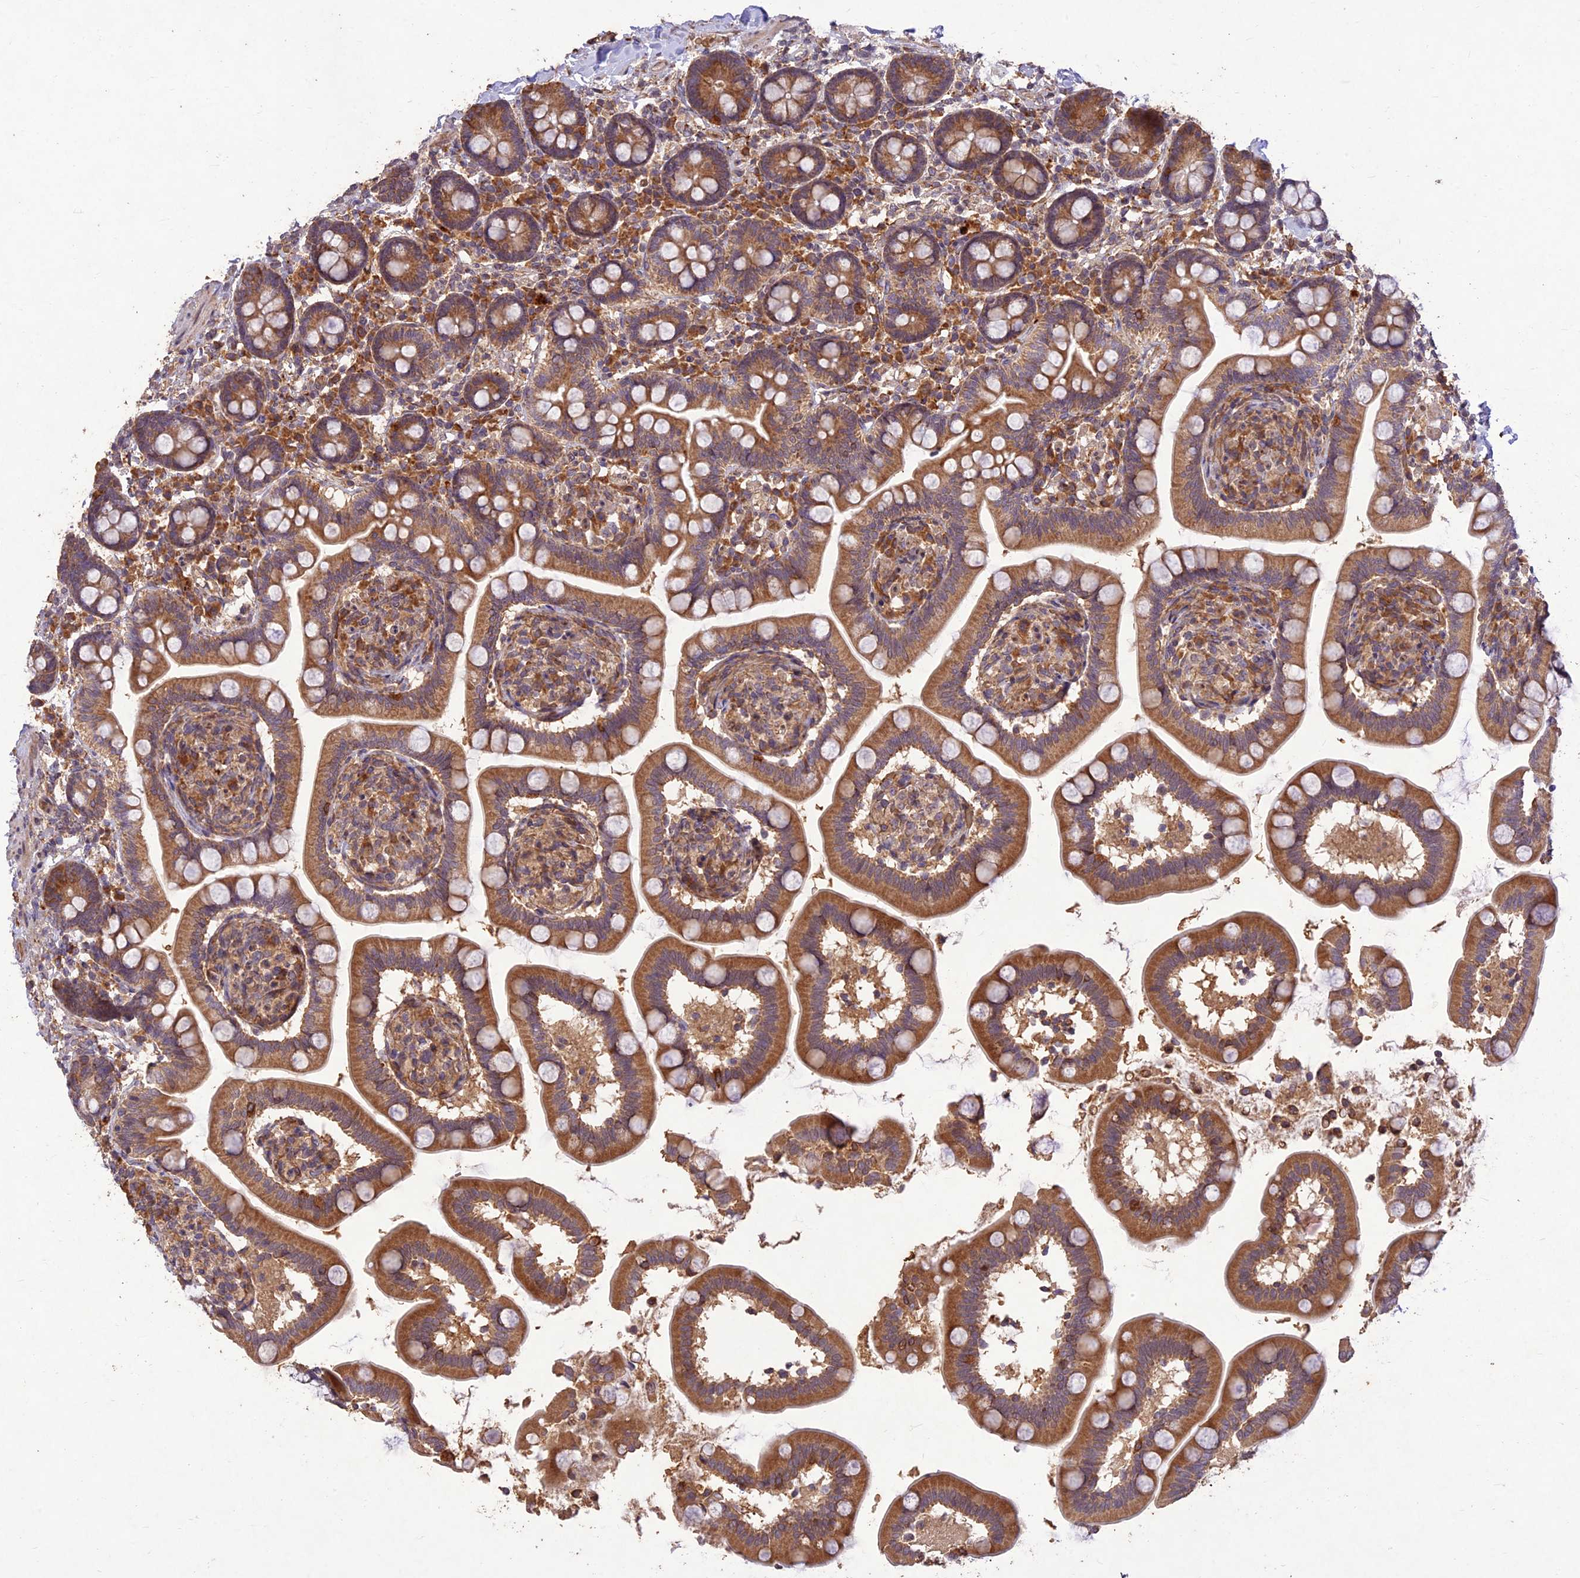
{"staining": {"intensity": "moderate", "quantity": ">75%", "location": "cytoplasmic/membranous"}, "tissue": "small intestine", "cell_type": "Glandular cells", "image_type": "normal", "snomed": [{"axis": "morphology", "description": "Normal tissue, NOS"}, {"axis": "topography", "description": "Small intestine"}], "caption": "This histopathology image shows immunohistochemistry (IHC) staining of normal small intestine, with medium moderate cytoplasmic/membranous staining in about >75% of glandular cells.", "gene": "PPP1R11", "patient": {"sex": "female", "age": 64}}